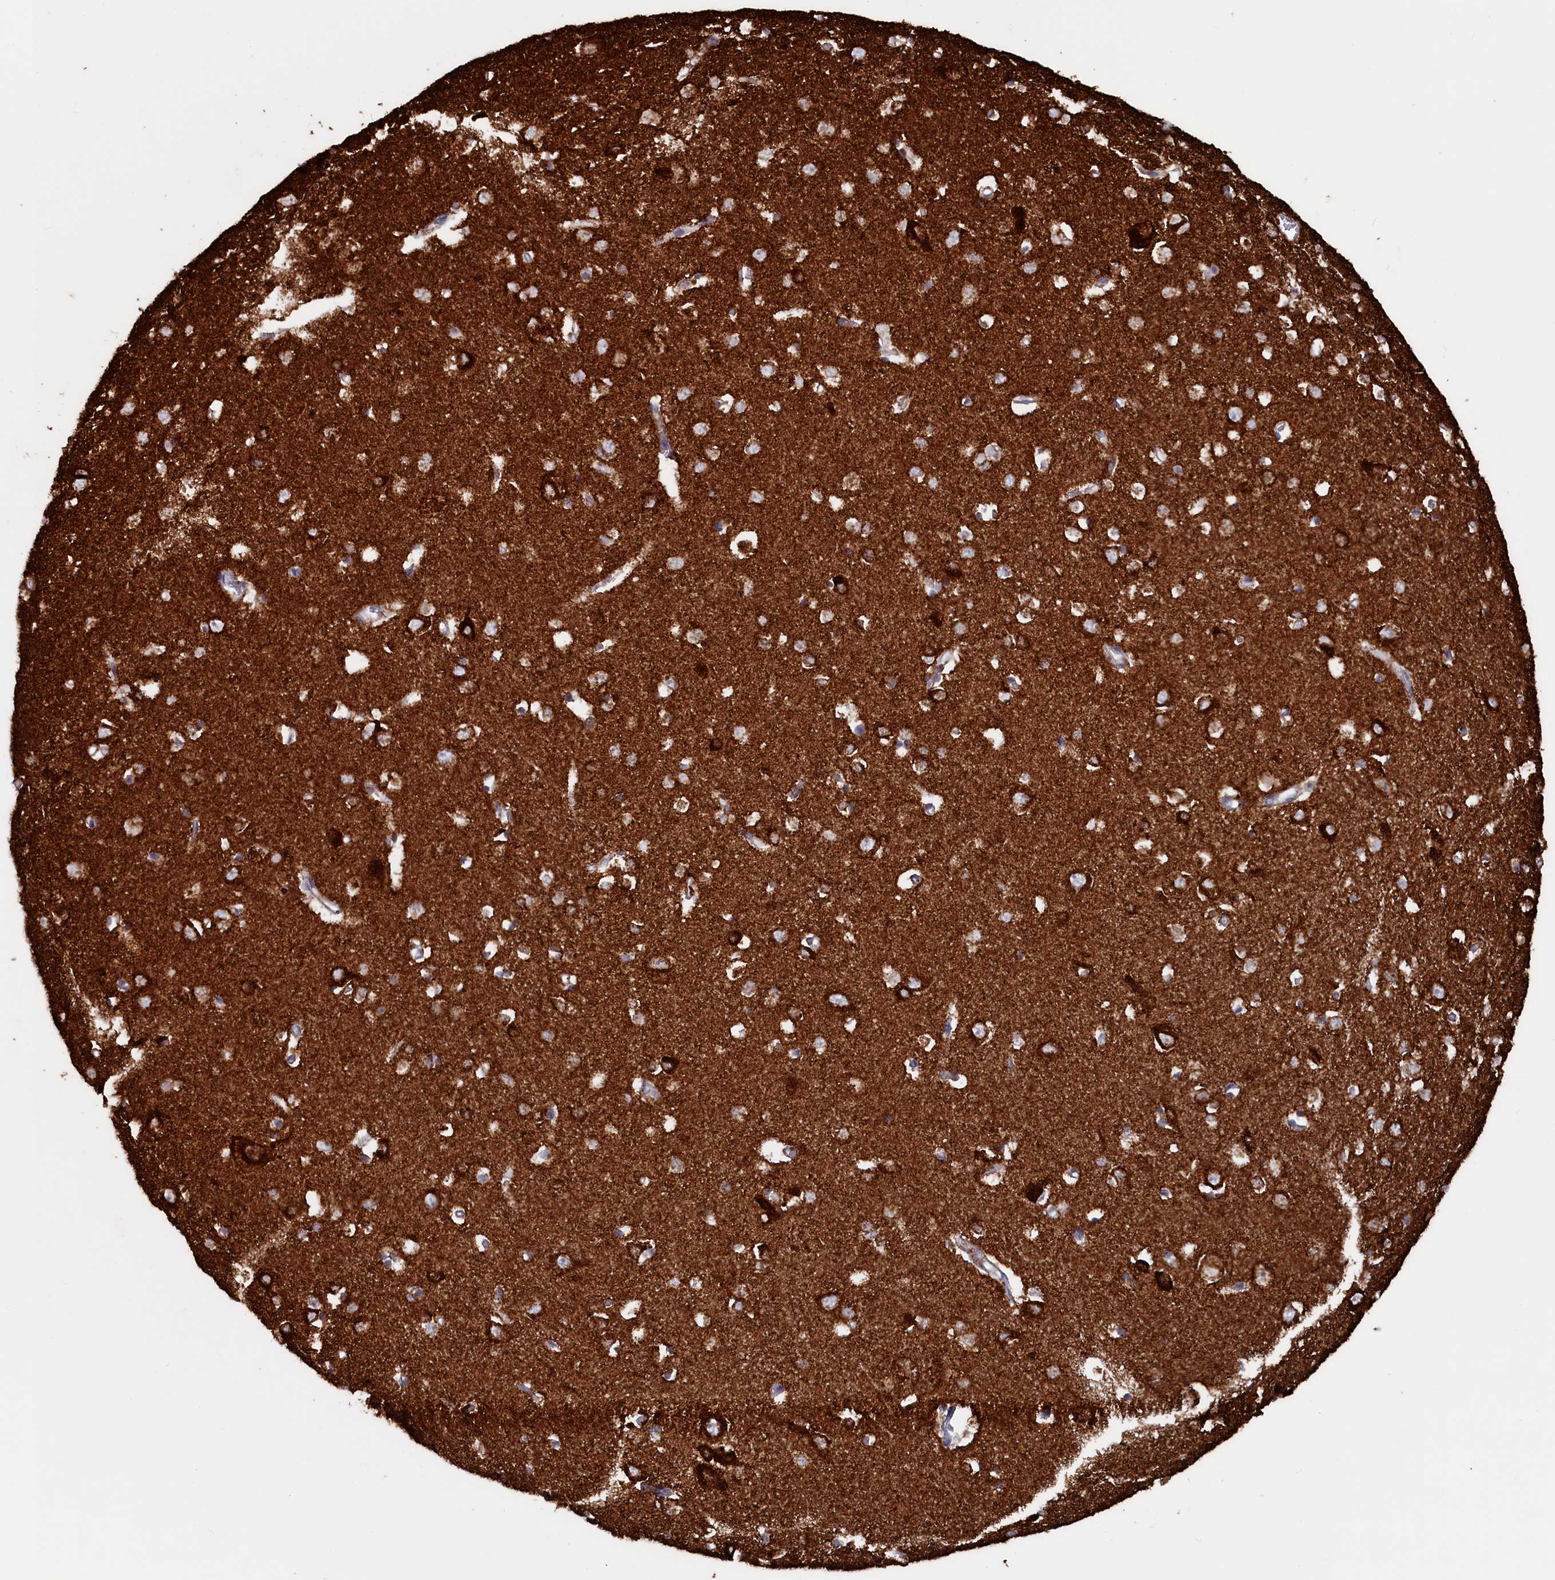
{"staining": {"intensity": "negative", "quantity": "none", "location": "none"}, "tissue": "cerebral cortex", "cell_type": "Endothelial cells", "image_type": "normal", "snomed": [{"axis": "morphology", "description": "Normal tissue, NOS"}, {"axis": "topography", "description": "Cerebral cortex"}], "caption": "Immunohistochemistry (IHC) of benign cerebral cortex exhibits no expression in endothelial cells.", "gene": "CEND1", "patient": {"sex": "female", "age": 64}}